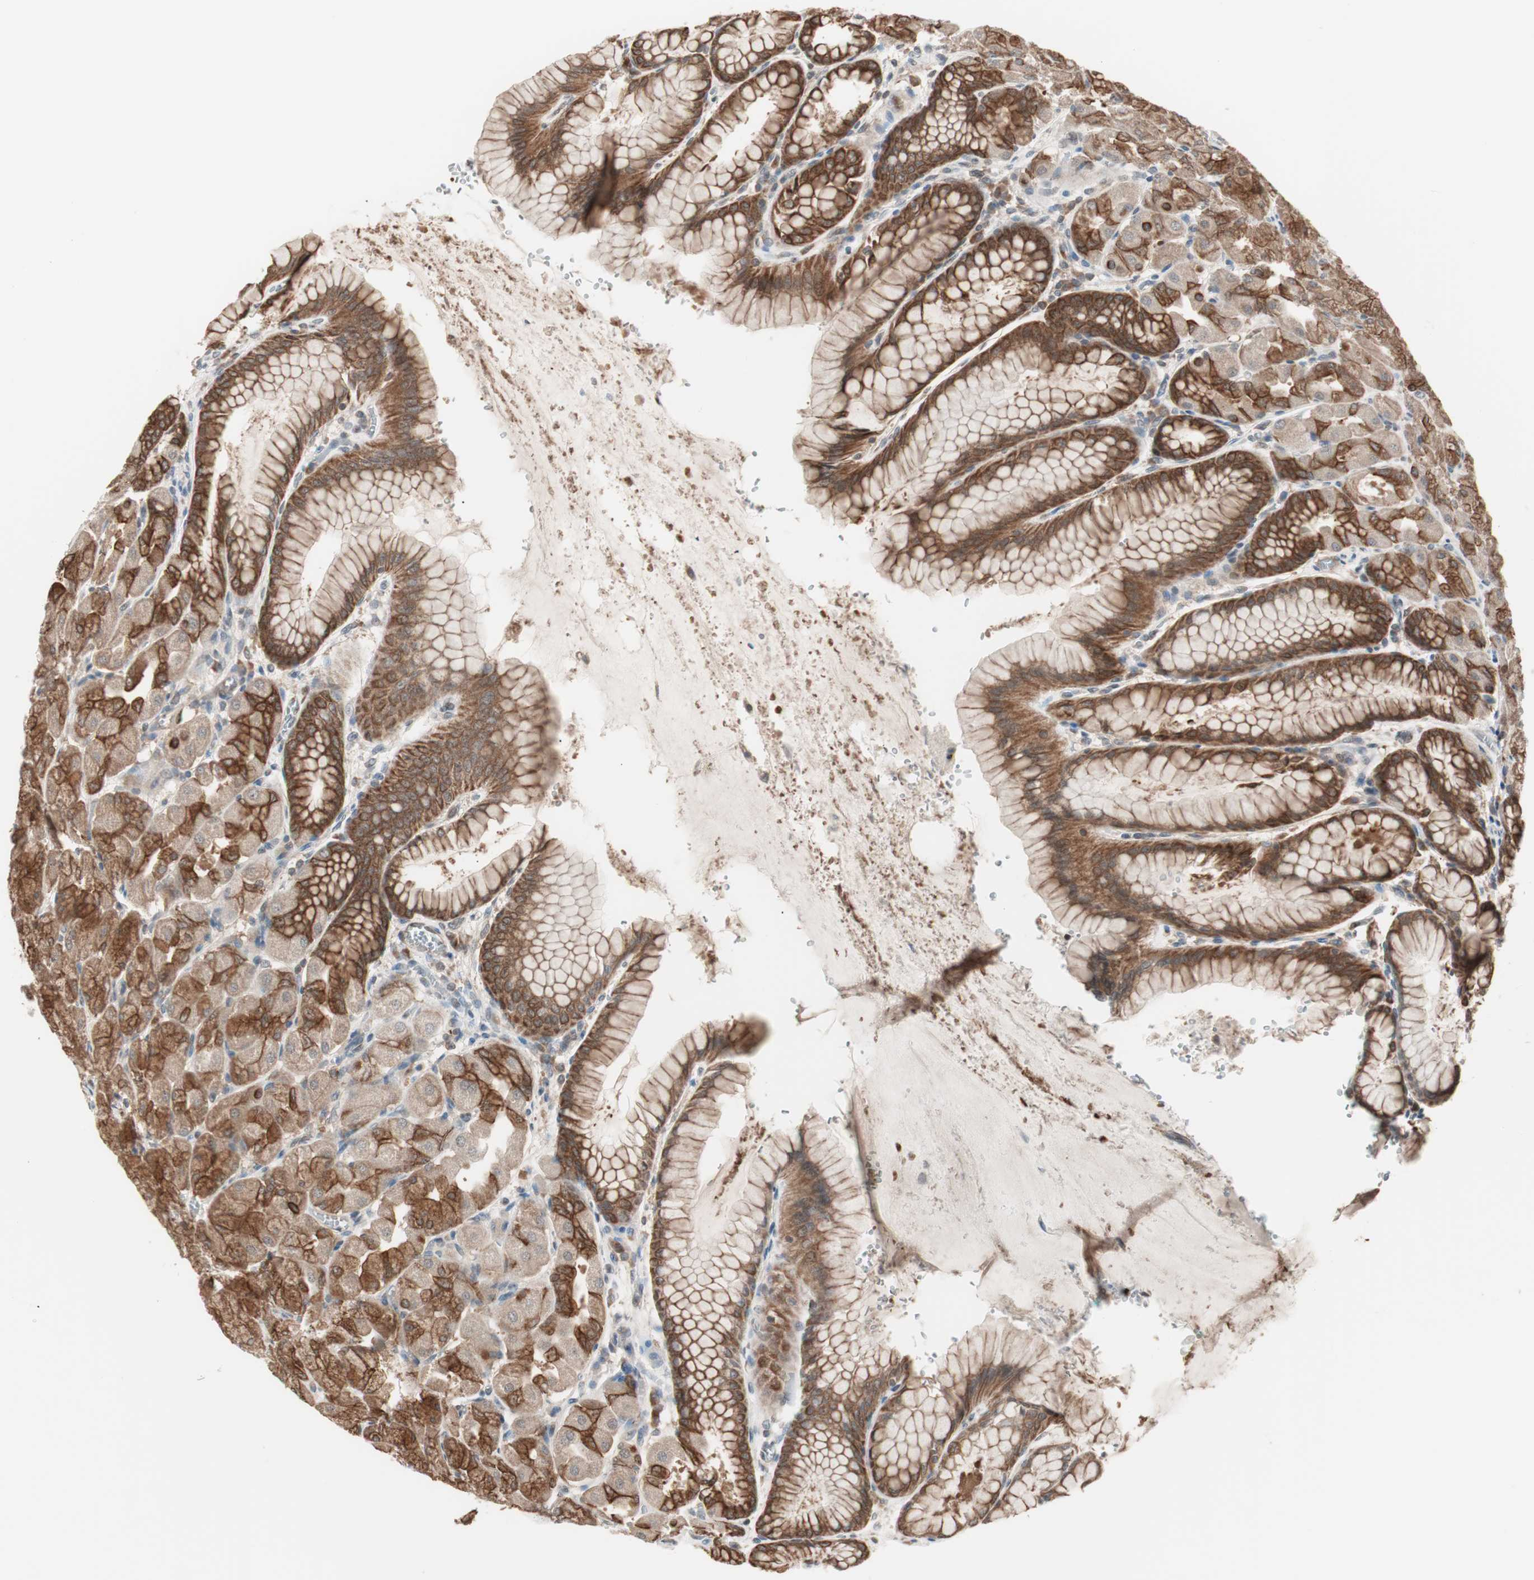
{"staining": {"intensity": "strong", "quantity": ">75%", "location": "cytoplasmic/membranous"}, "tissue": "stomach", "cell_type": "Glandular cells", "image_type": "normal", "snomed": [{"axis": "morphology", "description": "Normal tissue, NOS"}, {"axis": "topography", "description": "Stomach, upper"}], "caption": "Immunohistochemistry (DAB (3,3'-diaminobenzidine)) staining of benign stomach demonstrates strong cytoplasmic/membranous protein staining in approximately >75% of glandular cells.", "gene": "FBXO5", "patient": {"sex": "female", "age": 56}}